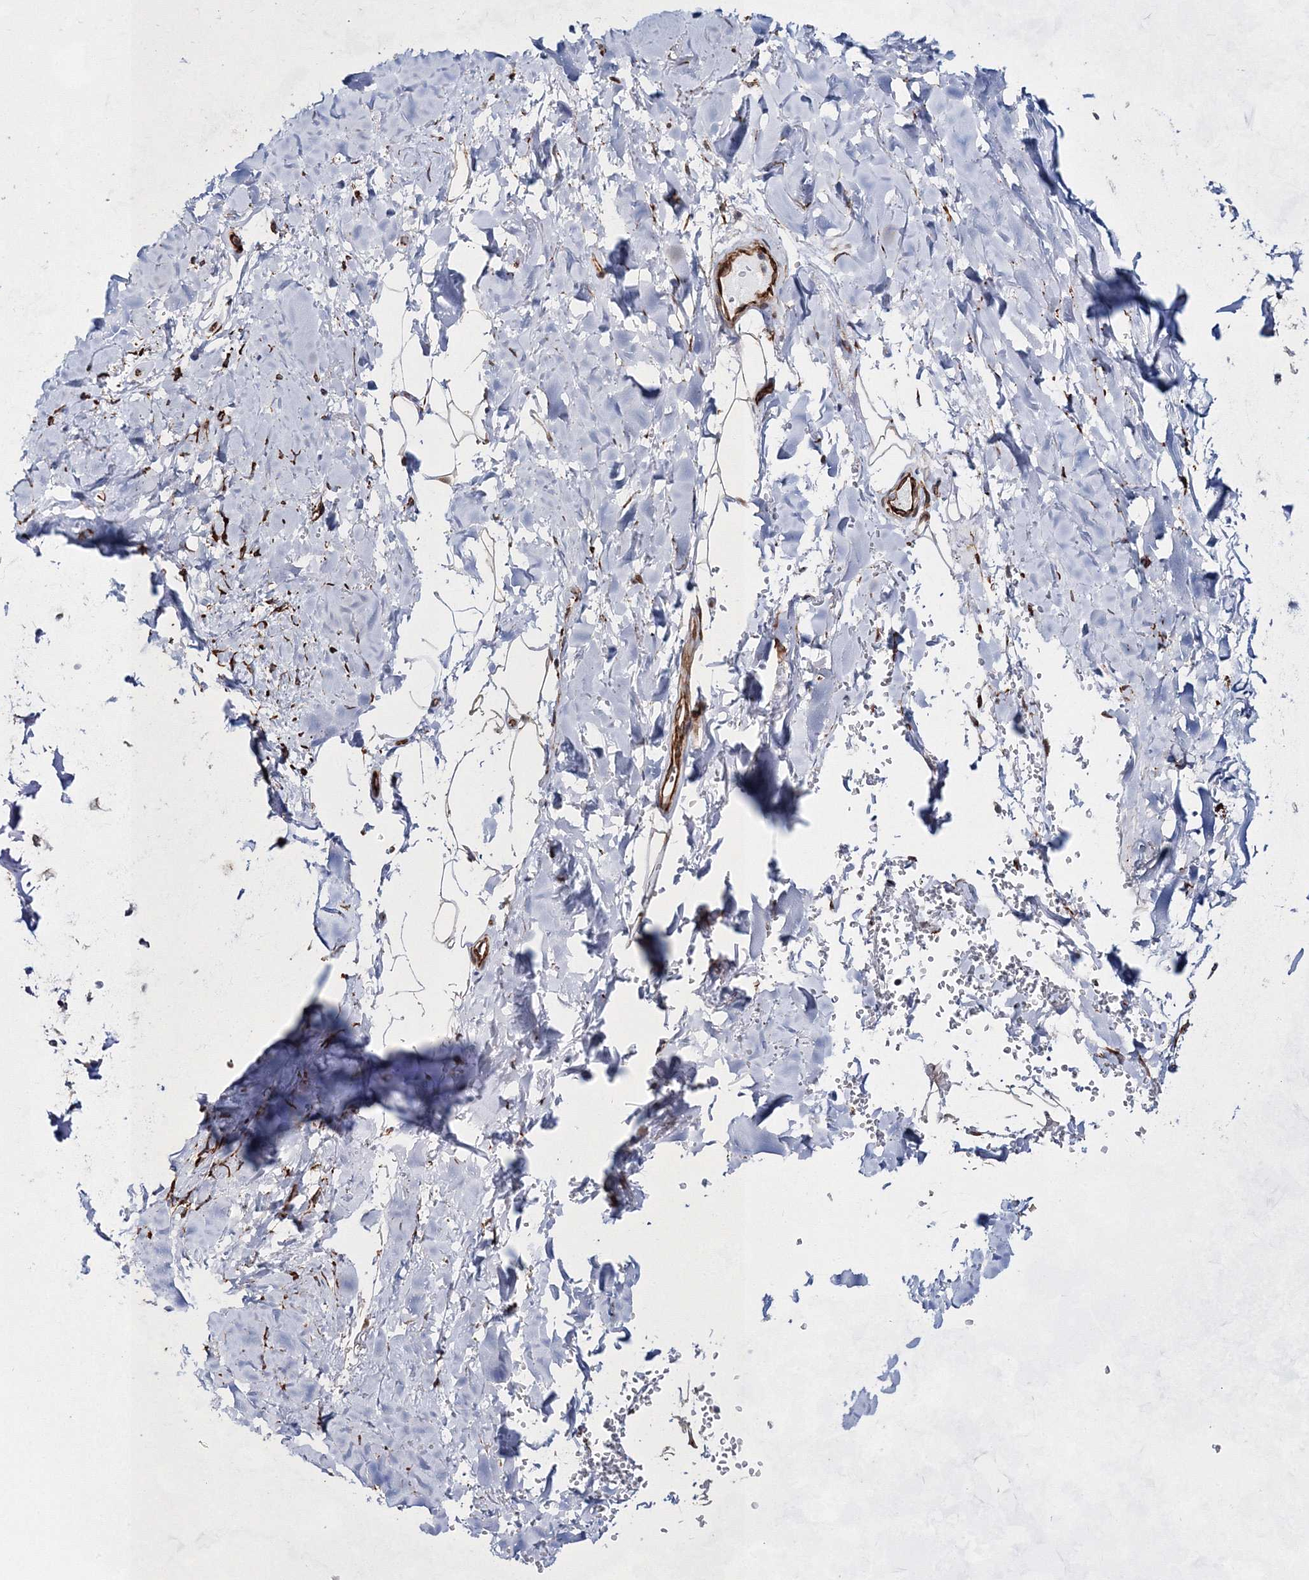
{"staining": {"intensity": "moderate", "quantity": "<25%", "location": "cytoplasmic/membranous"}, "tissue": "adipose tissue", "cell_type": "Adipocytes", "image_type": "normal", "snomed": [{"axis": "morphology", "description": "Normal tissue, NOS"}, {"axis": "topography", "description": "Cartilage tissue"}], "caption": "This is a histology image of immunohistochemistry staining of benign adipose tissue, which shows moderate expression in the cytoplasmic/membranous of adipocytes.", "gene": "SNIP1", "patient": {"sex": "female", "age": 63}}